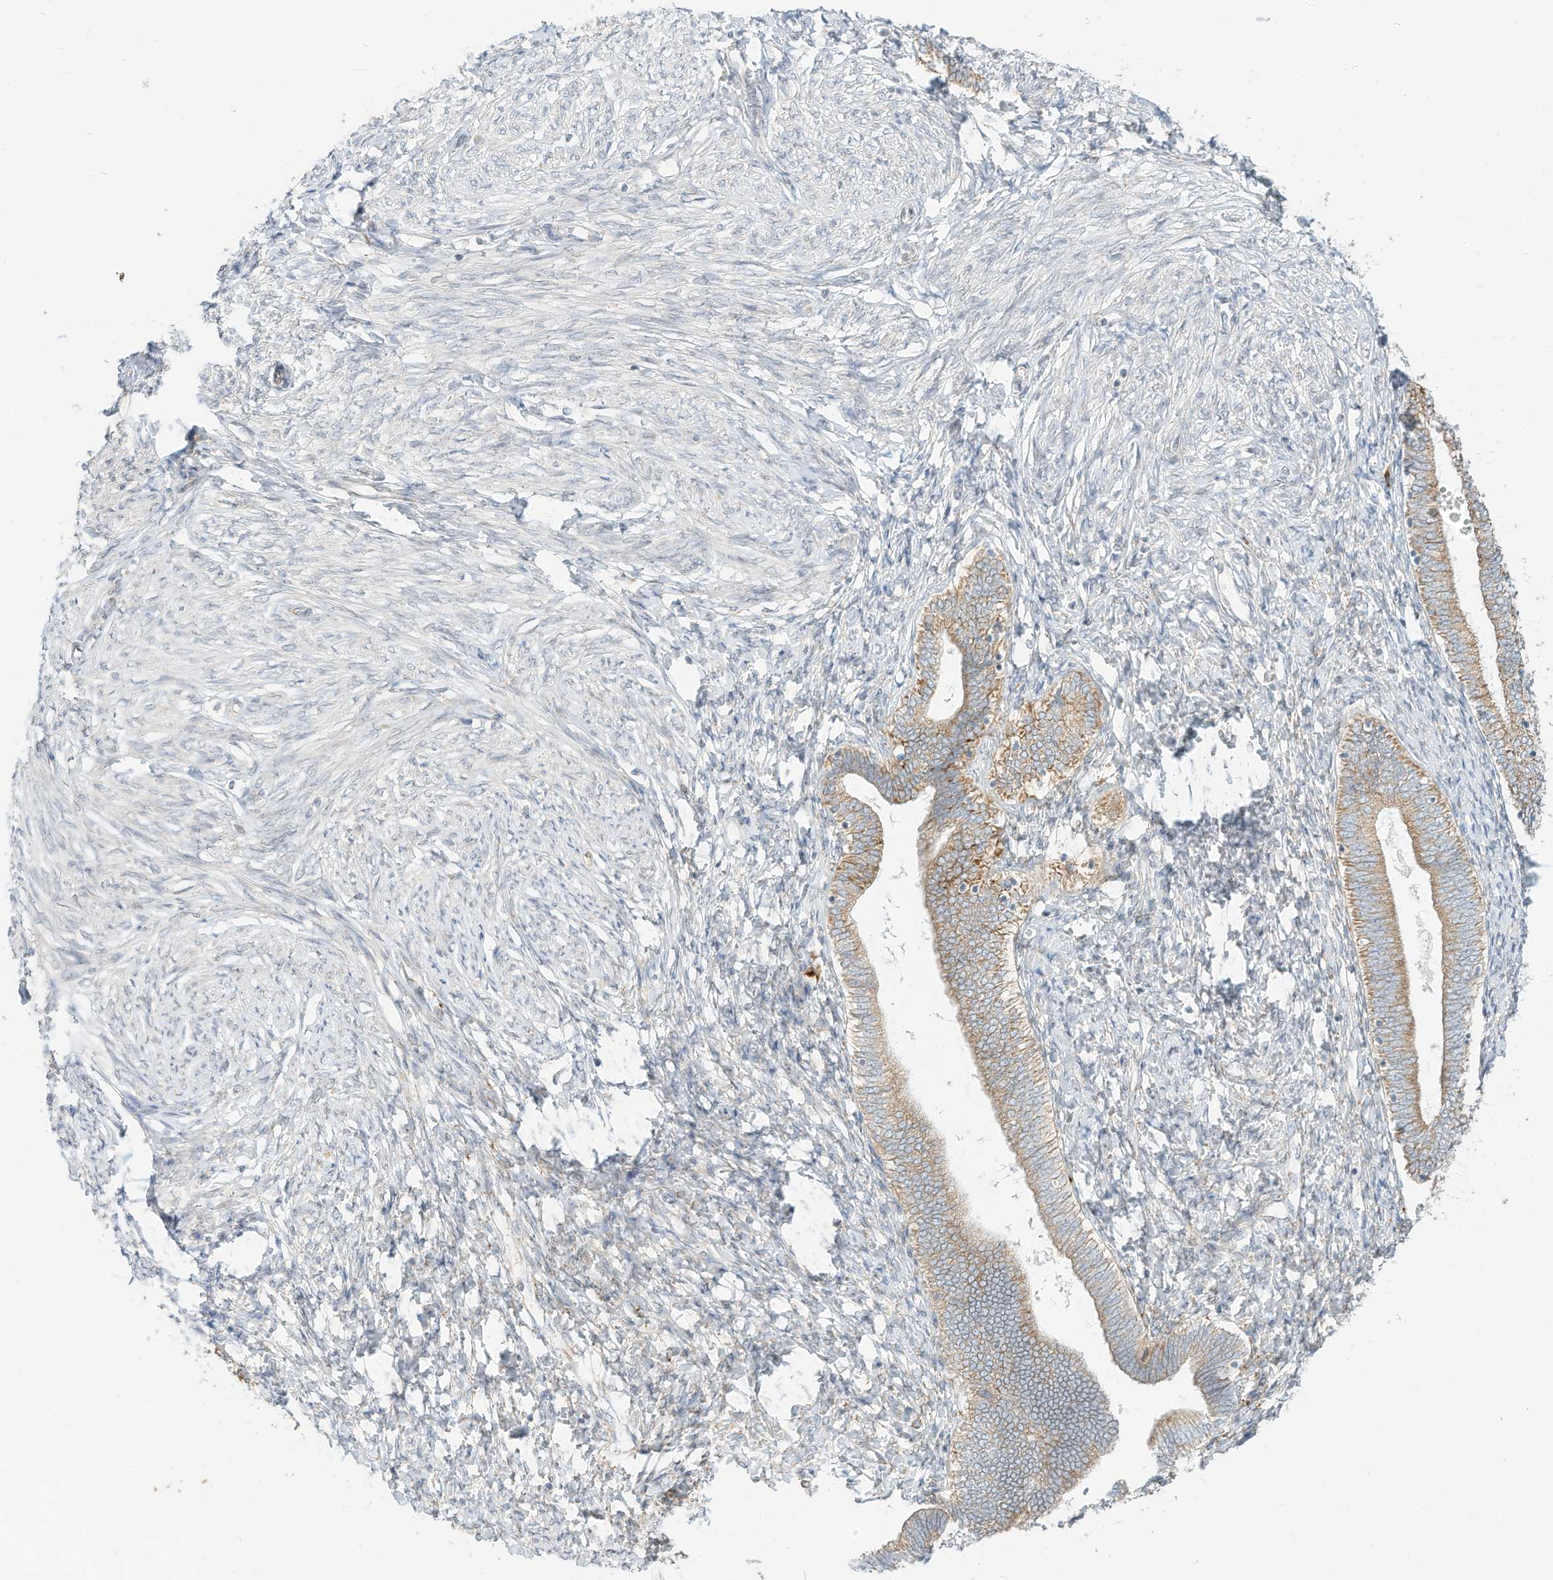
{"staining": {"intensity": "negative", "quantity": "none", "location": "none"}, "tissue": "endometrium", "cell_type": "Cells in endometrial stroma", "image_type": "normal", "snomed": [{"axis": "morphology", "description": "Normal tissue, NOS"}, {"axis": "topography", "description": "Endometrium"}], "caption": "This image is of unremarkable endometrium stained with immunohistochemistry (IHC) to label a protein in brown with the nuclei are counter-stained blue. There is no staining in cells in endometrial stroma. (DAB IHC visualized using brightfield microscopy, high magnification).", "gene": "STT3A", "patient": {"sex": "female", "age": 72}}